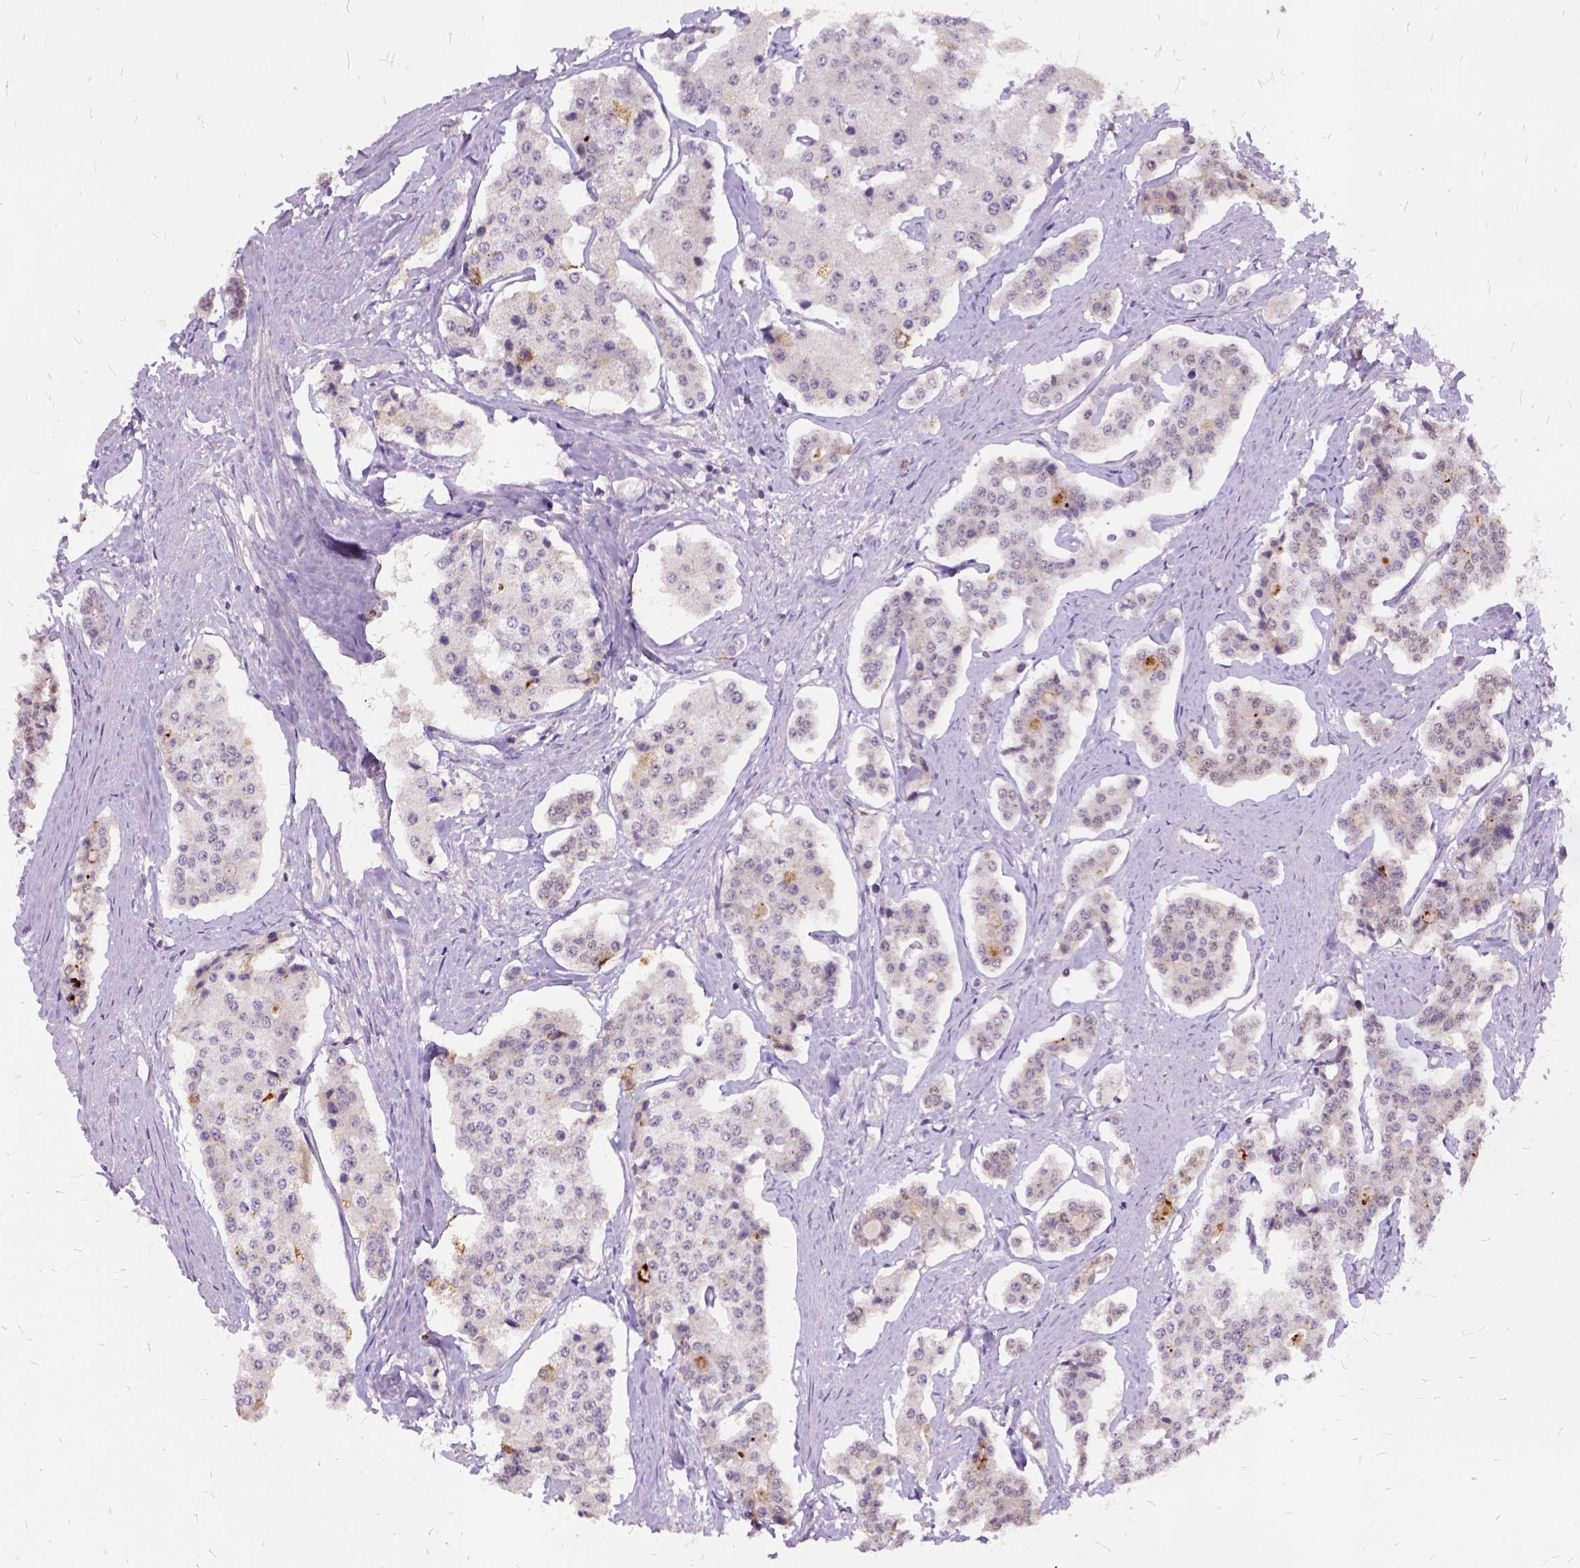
{"staining": {"intensity": "negative", "quantity": "none", "location": "none"}, "tissue": "carcinoid", "cell_type": "Tumor cells", "image_type": "cancer", "snomed": [{"axis": "morphology", "description": "Carcinoid, malignant, NOS"}, {"axis": "topography", "description": "Small intestine"}], "caption": "DAB immunohistochemical staining of human carcinoid shows no significant staining in tumor cells.", "gene": "ILRUN", "patient": {"sex": "female", "age": 65}}